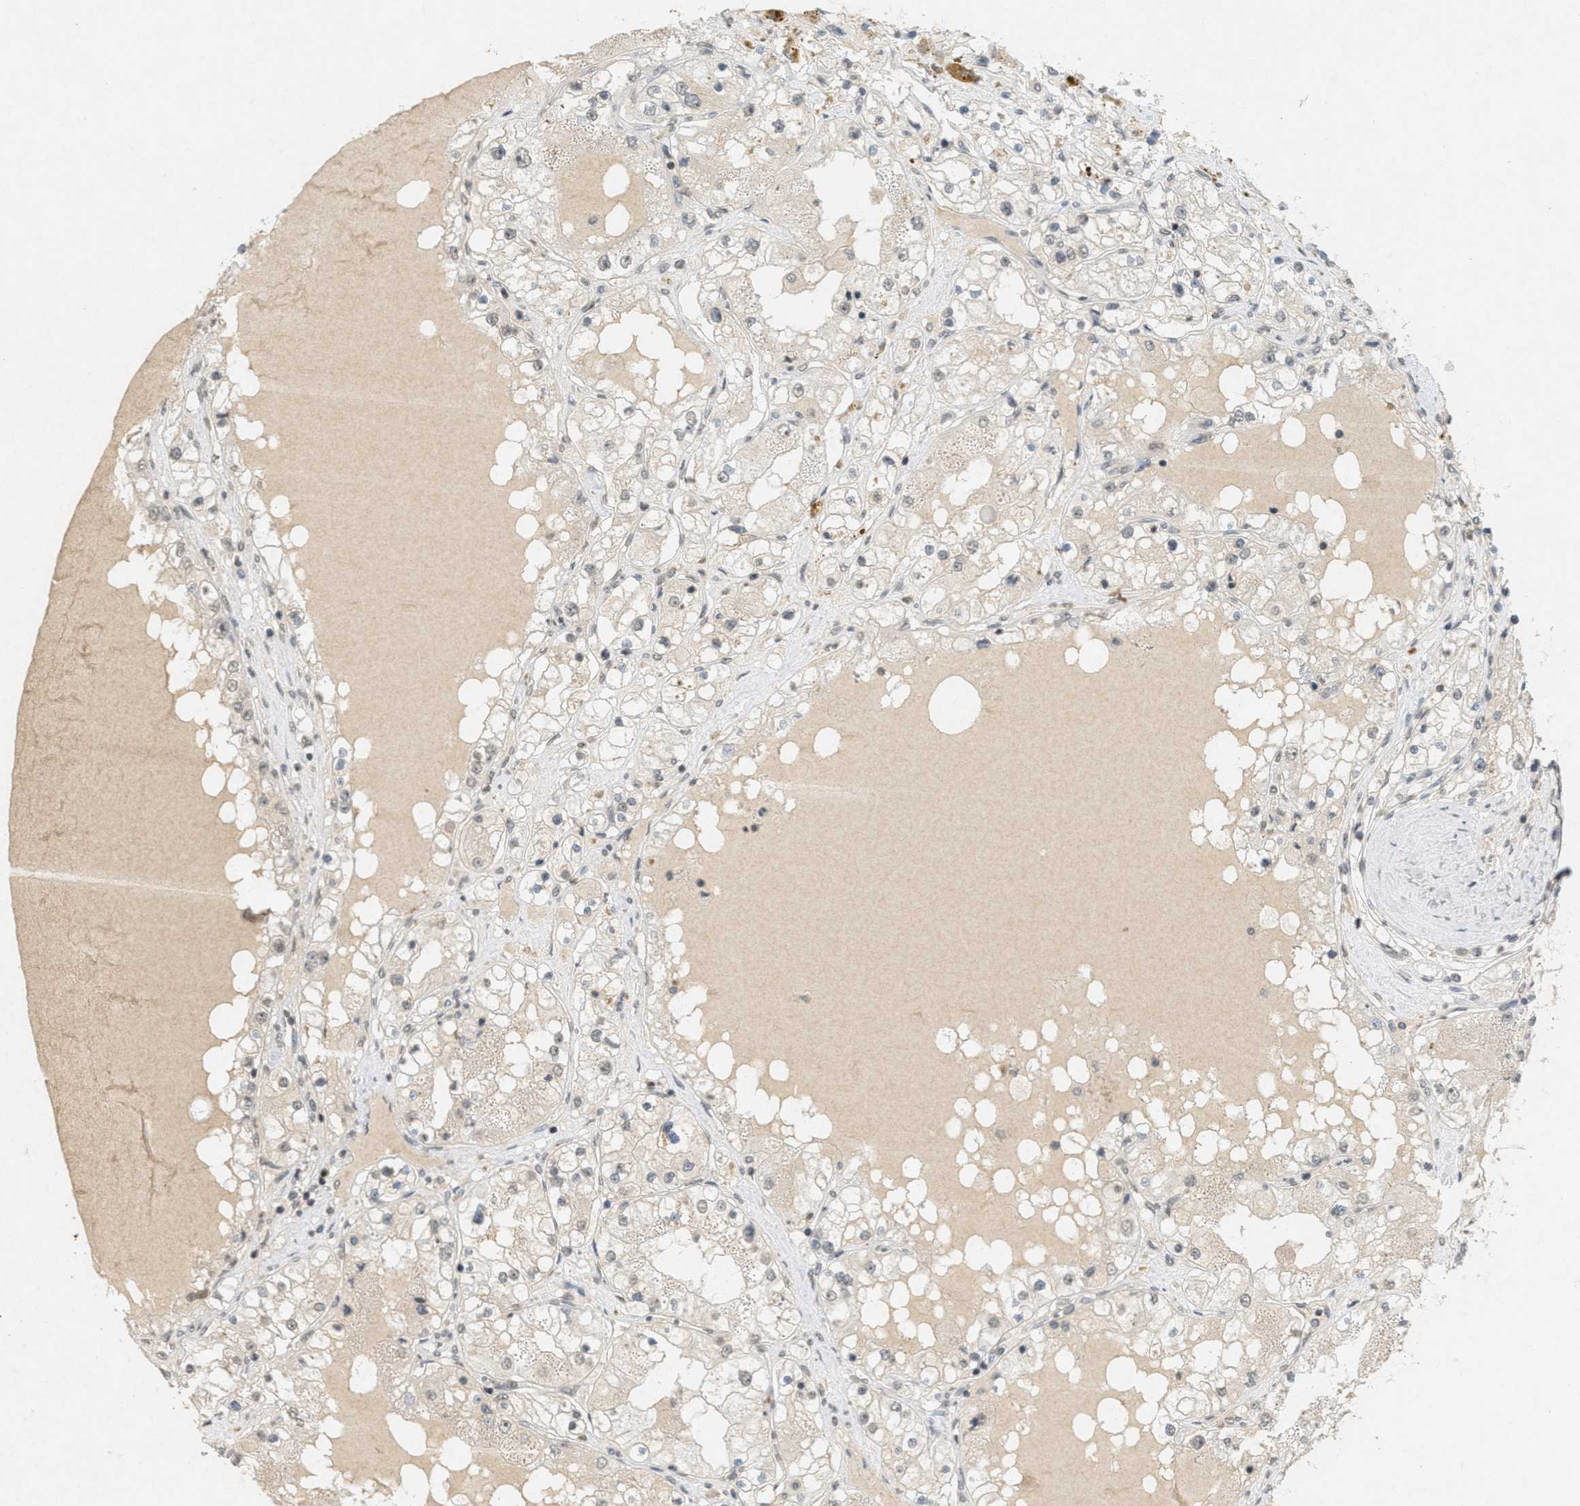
{"staining": {"intensity": "weak", "quantity": "<25%", "location": "nuclear"}, "tissue": "renal cancer", "cell_type": "Tumor cells", "image_type": "cancer", "snomed": [{"axis": "morphology", "description": "Adenocarcinoma, NOS"}, {"axis": "topography", "description": "Kidney"}], "caption": "This is an IHC micrograph of adenocarcinoma (renal). There is no expression in tumor cells.", "gene": "ABHD6", "patient": {"sex": "male", "age": 68}}